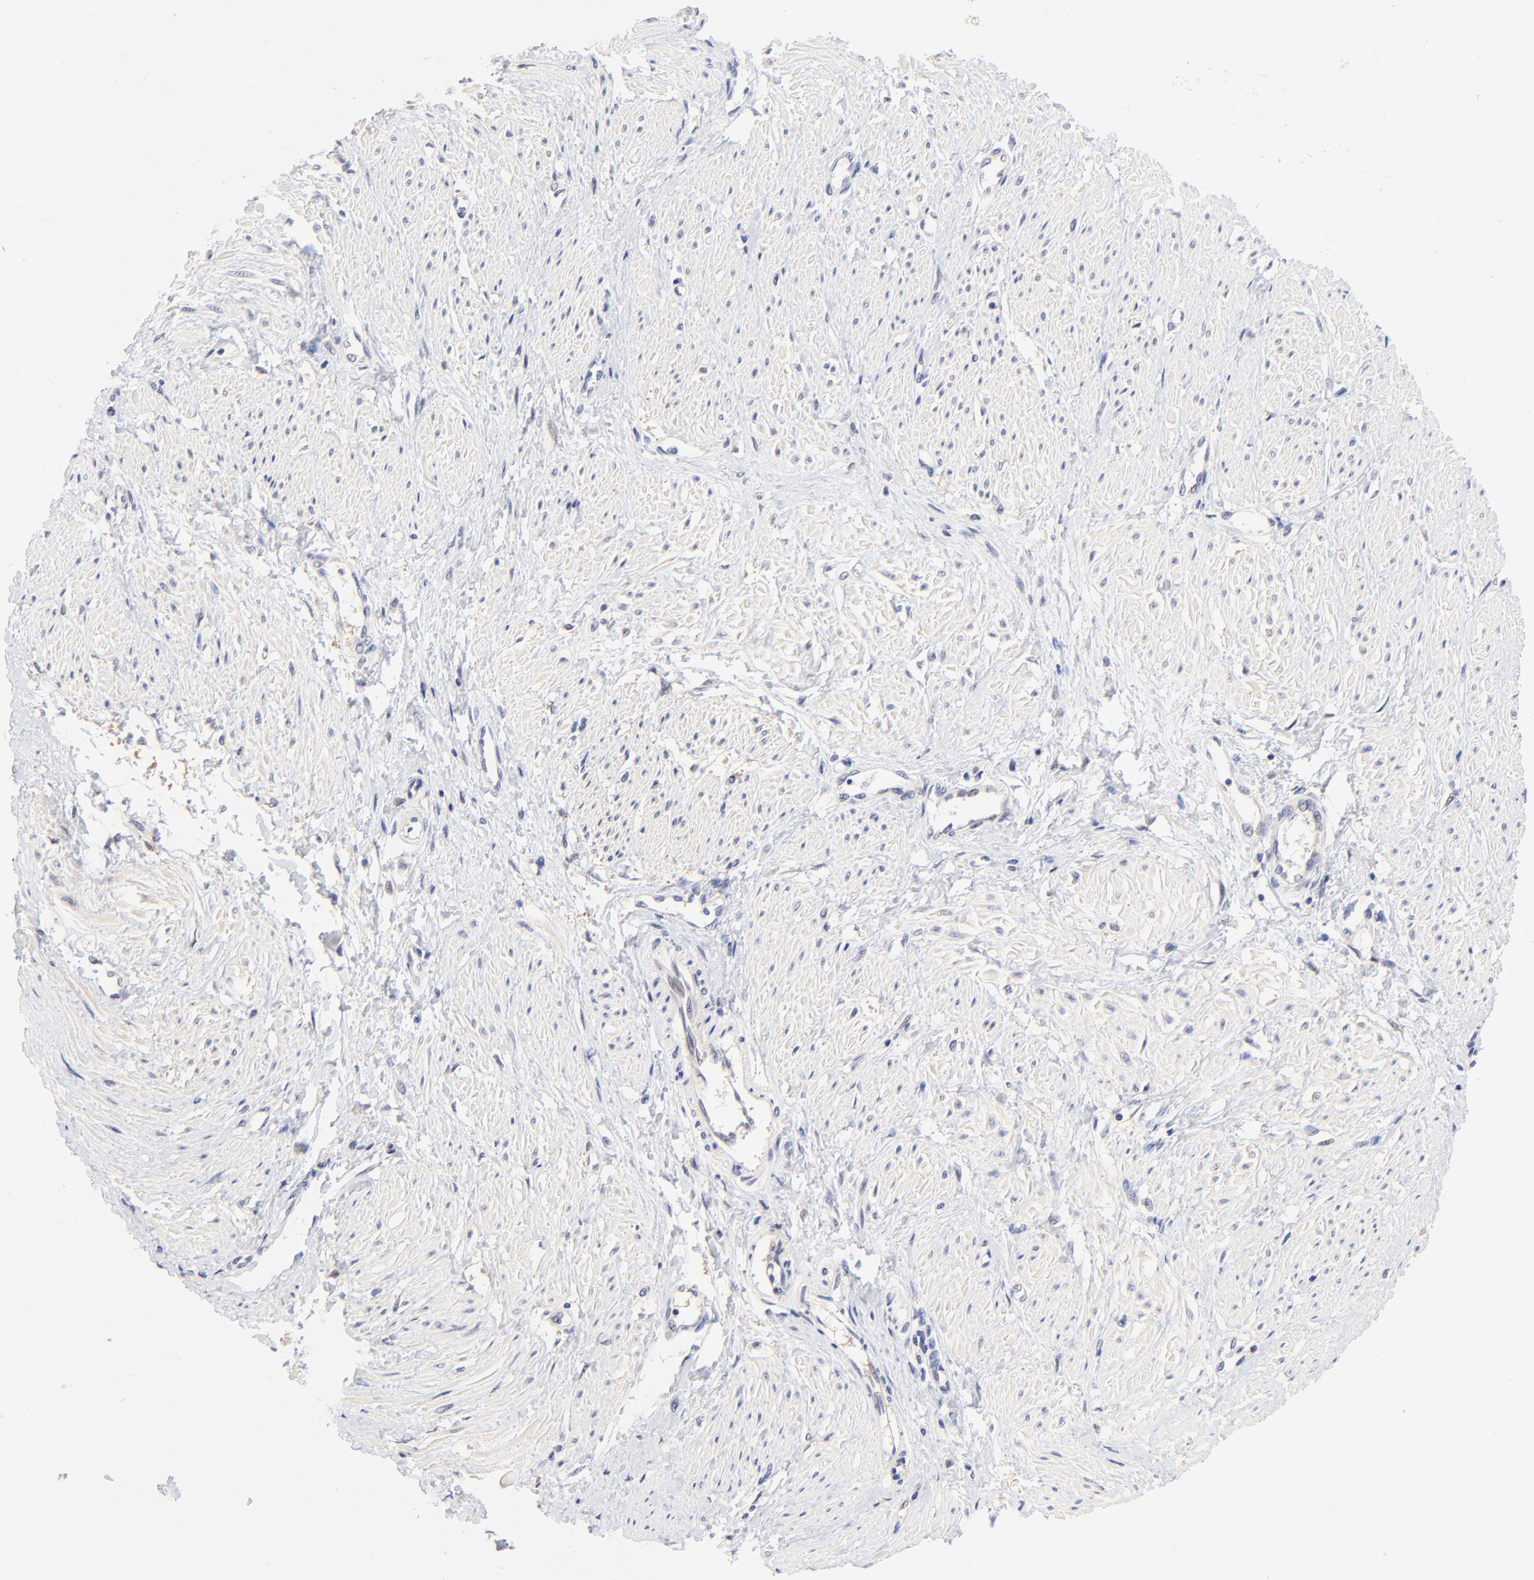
{"staining": {"intensity": "negative", "quantity": "none", "location": "none"}, "tissue": "smooth muscle", "cell_type": "Smooth muscle cells", "image_type": "normal", "snomed": [{"axis": "morphology", "description": "Normal tissue, NOS"}, {"axis": "topography", "description": "Smooth muscle"}, {"axis": "topography", "description": "Uterus"}], "caption": "Smooth muscle cells are negative for protein expression in unremarkable human smooth muscle. (DAB (3,3'-diaminobenzidine) immunohistochemistry visualized using brightfield microscopy, high magnification).", "gene": "TXNL1", "patient": {"sex": "female", "age": 39}}